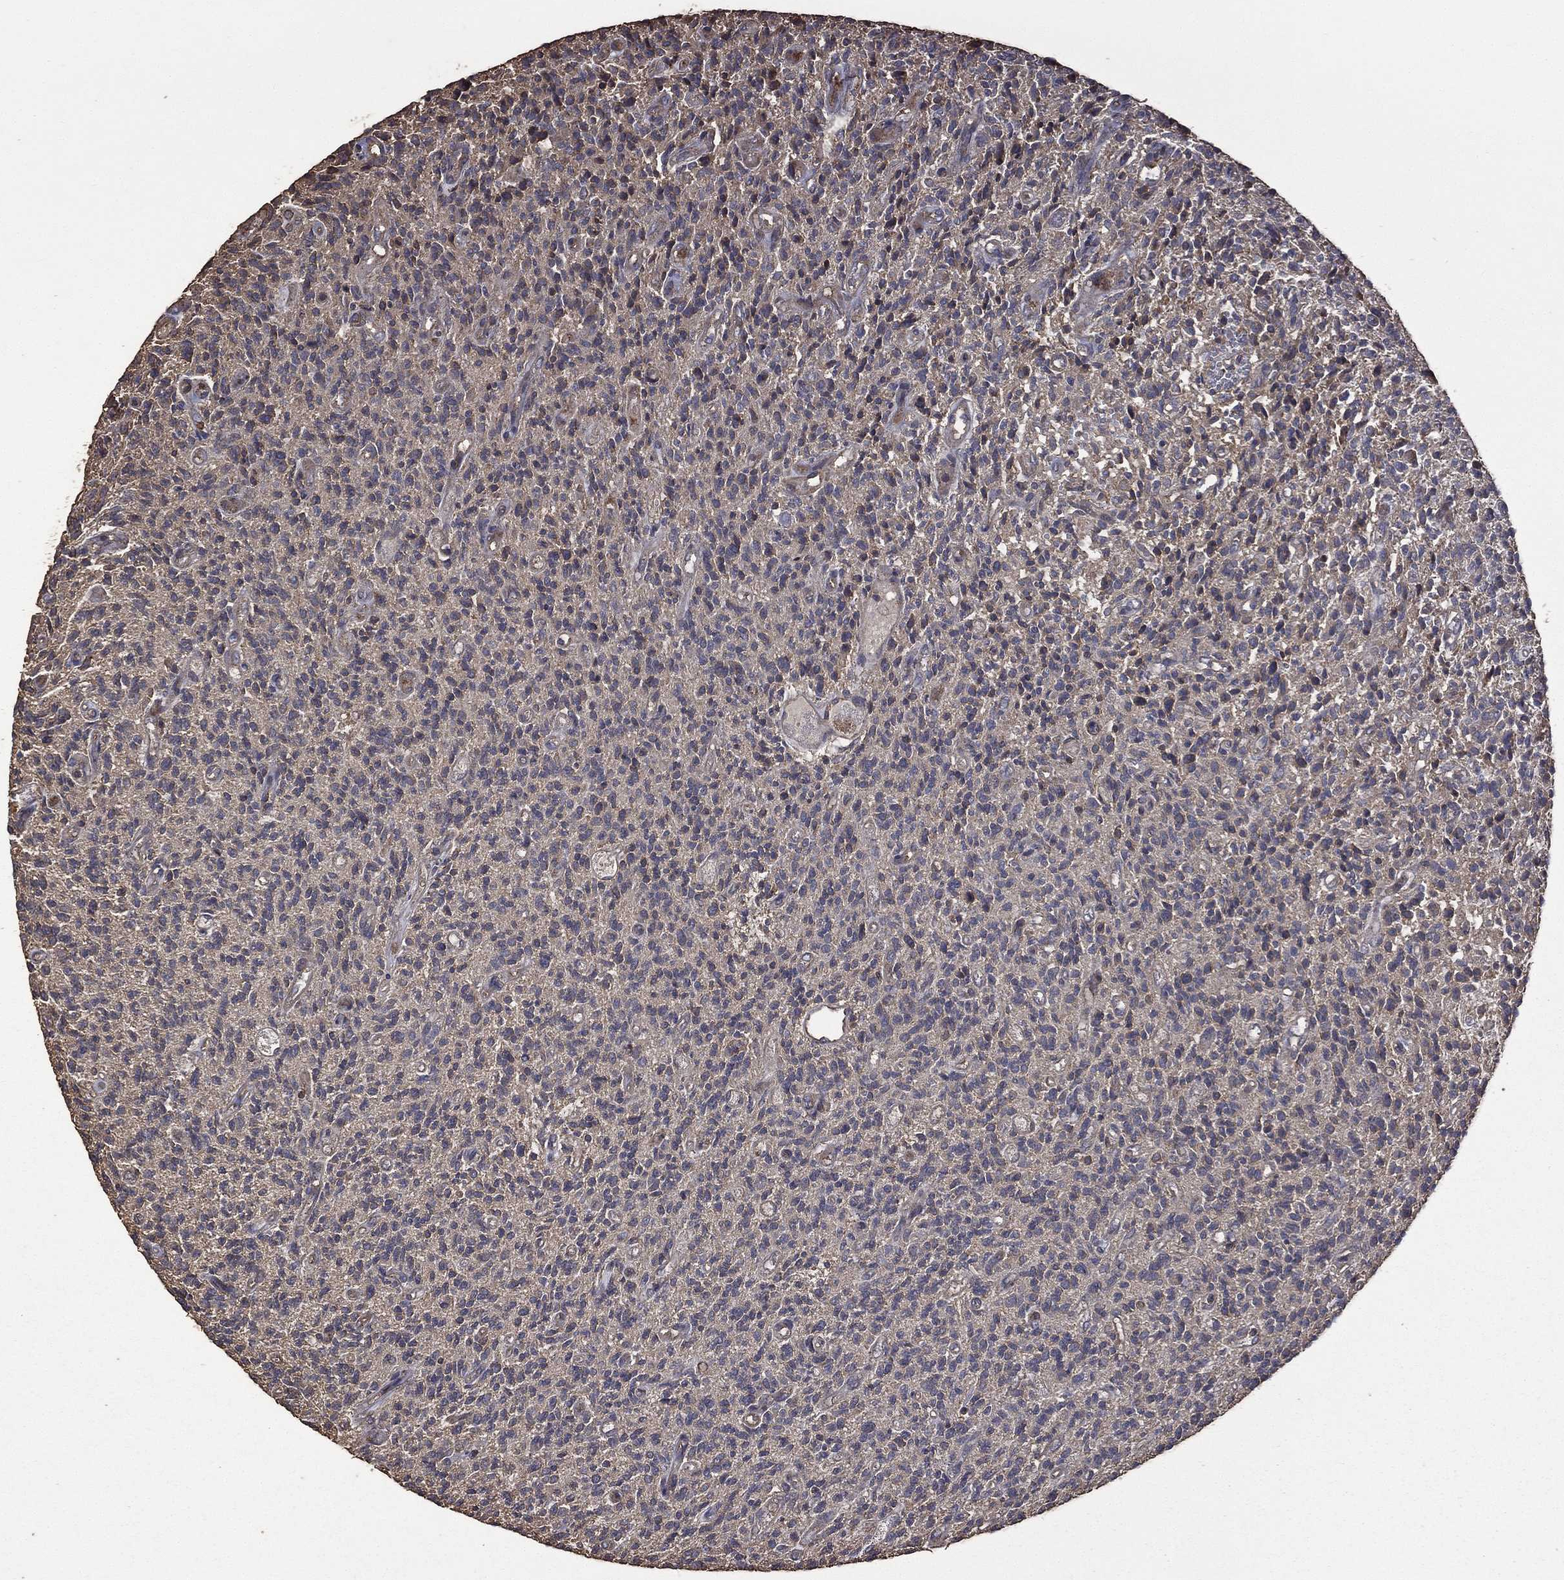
{"staining": {"intensity": "weak", "quantity": "<25%", "location": "cytoplasmic/membranous"}, "tissue": "glioma", "cell_type": "Tumor cells", "image_type": "cancer", "snomed": [{"axis": "morphology", "description": "Glioma, malignant, High grade"}, {"axis": "topography", "description": "Brain"}], "caption": "High power microscopy image of an immunohistochemistry histopathology image of malignant glioma (high-grade), revealing no significant staining in tumor cells.", "gene": "METTL27", "patient": {"sex": "male", "age": 64}}